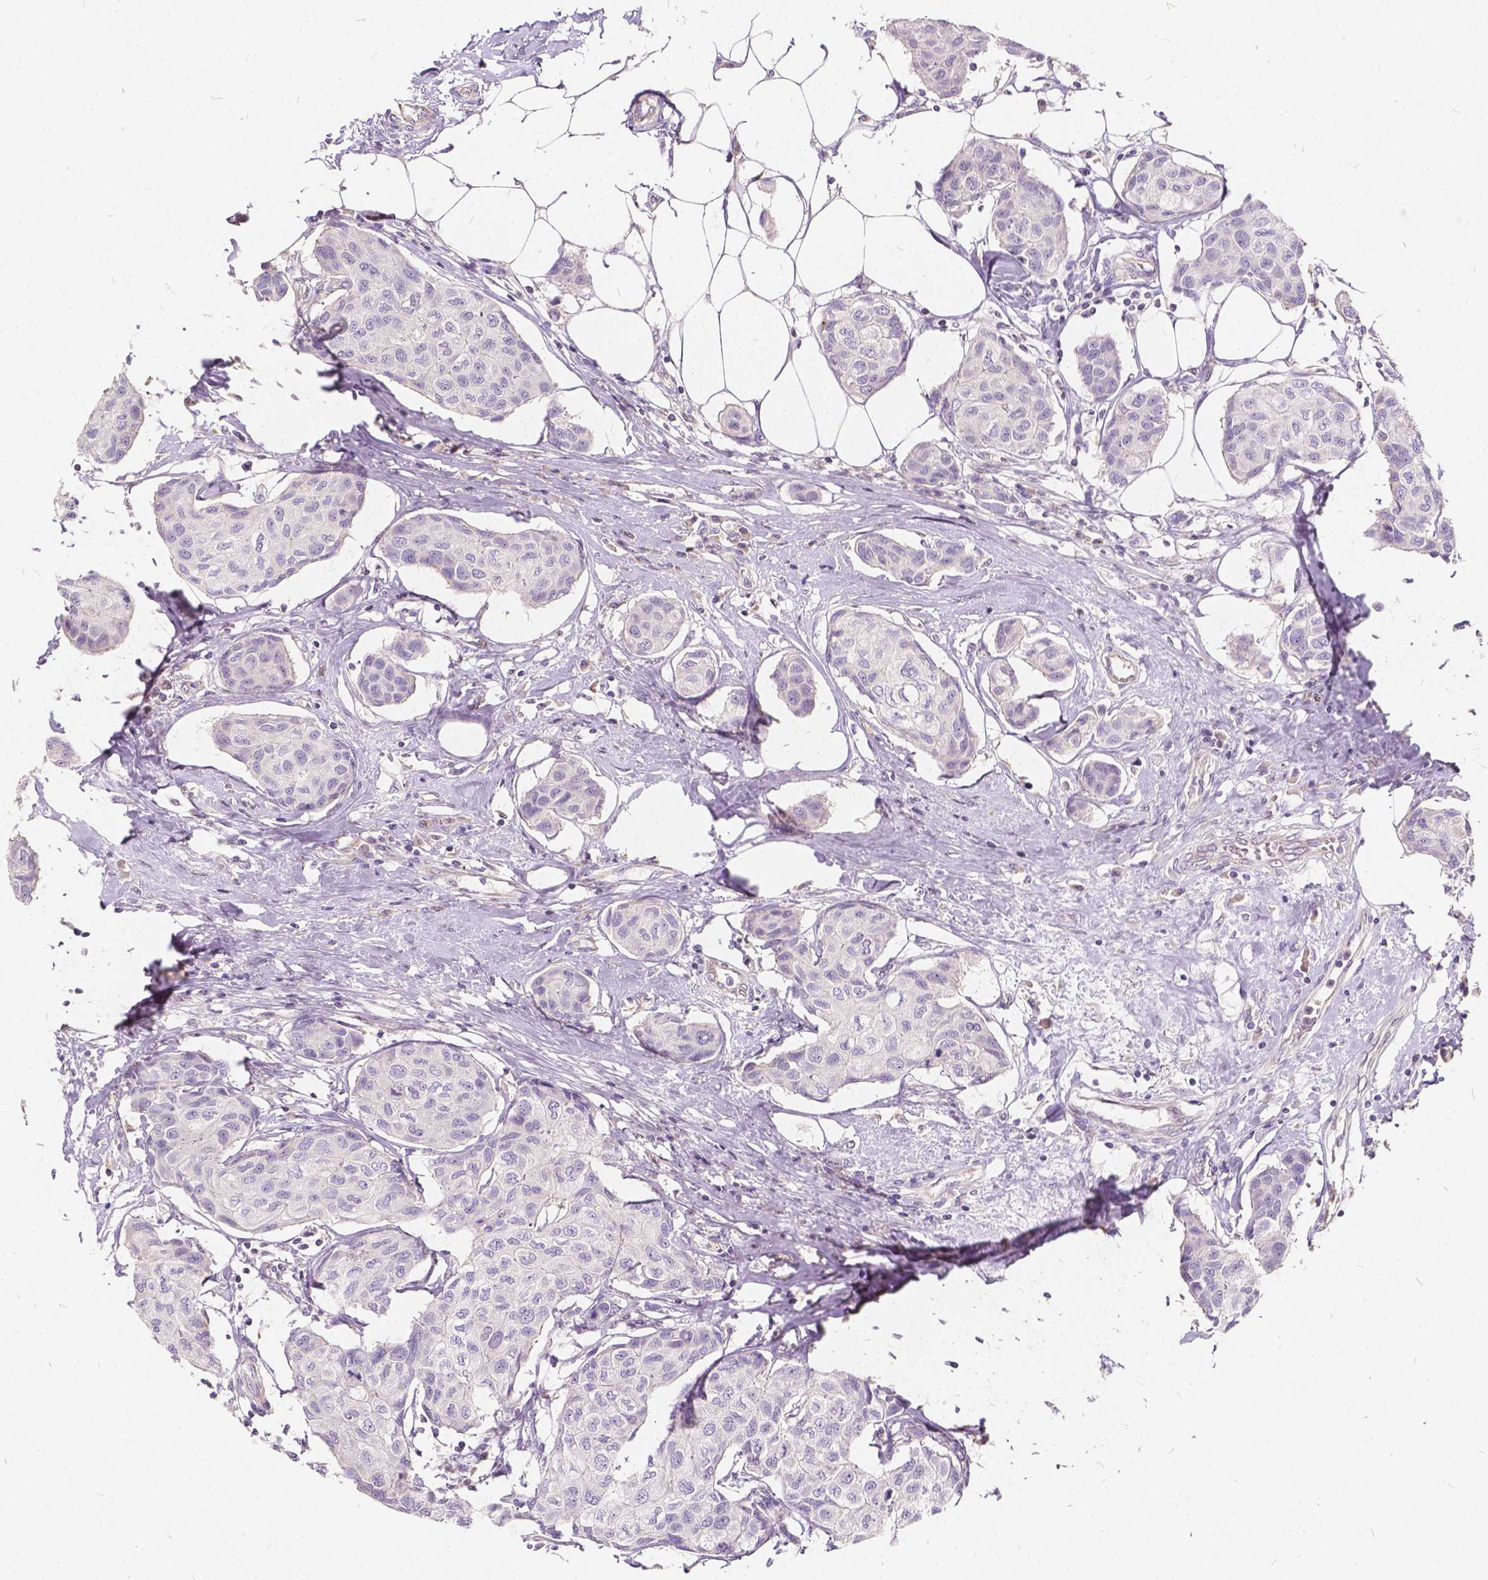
{"staining": {"intensity": "negative", "quantity": "none", "location": "none"}, "tissue": "breast cancer", "cell_type": "Tumor cells", "image_type": "cancer", "snomed": [{"axis": "morphology", "description": "Duct carcinoma"}, {"axis": "topography", "description": "Breast"}], "caption": "This is a photomicrograph of immunohistochemistry staining of breast invasive ductal carcinoma, which shows no staining in tumor cells.", "gene": "KIAA0513", "patient": {"sex": "female", "age": 80}}